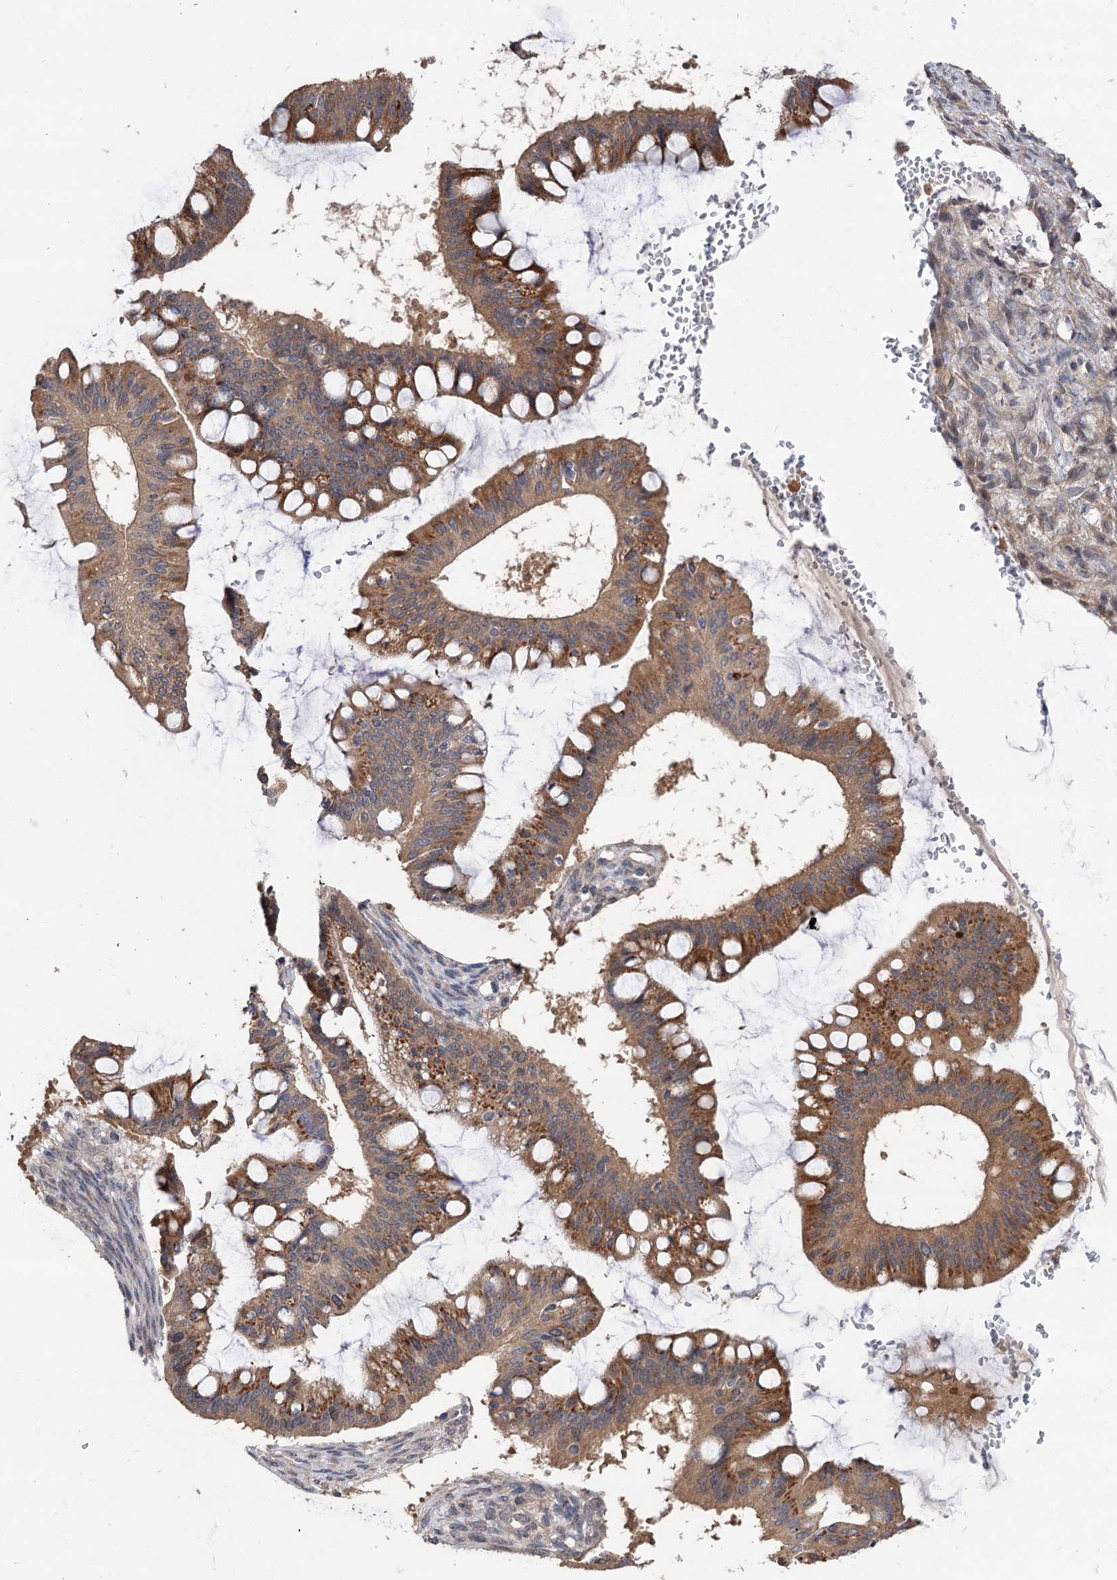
{"staining": {"intensity": "moderate", "quantity": ">75%", "location": "cytoplasmic/membranous"}, "tissue": "ovarian cancer", "cell_type": "Tumor cells", "image_type": "cancer", "snomed": [{"axis": "morphology", "description": "Cystadenocarcinoma, mucinous, NOS"}, {"axis": "topography", "description": "Ovary"}], "caption": "Approximately >75% of tumor cells in ovarian mucinous cystadenocarcinoma exhibit moderate cytoplasmic/membranous protein staining as visualized by brown immunohistochemical staining.", "gene": "NUDCD2", "patient": {"sex": "female", "age": 73}}